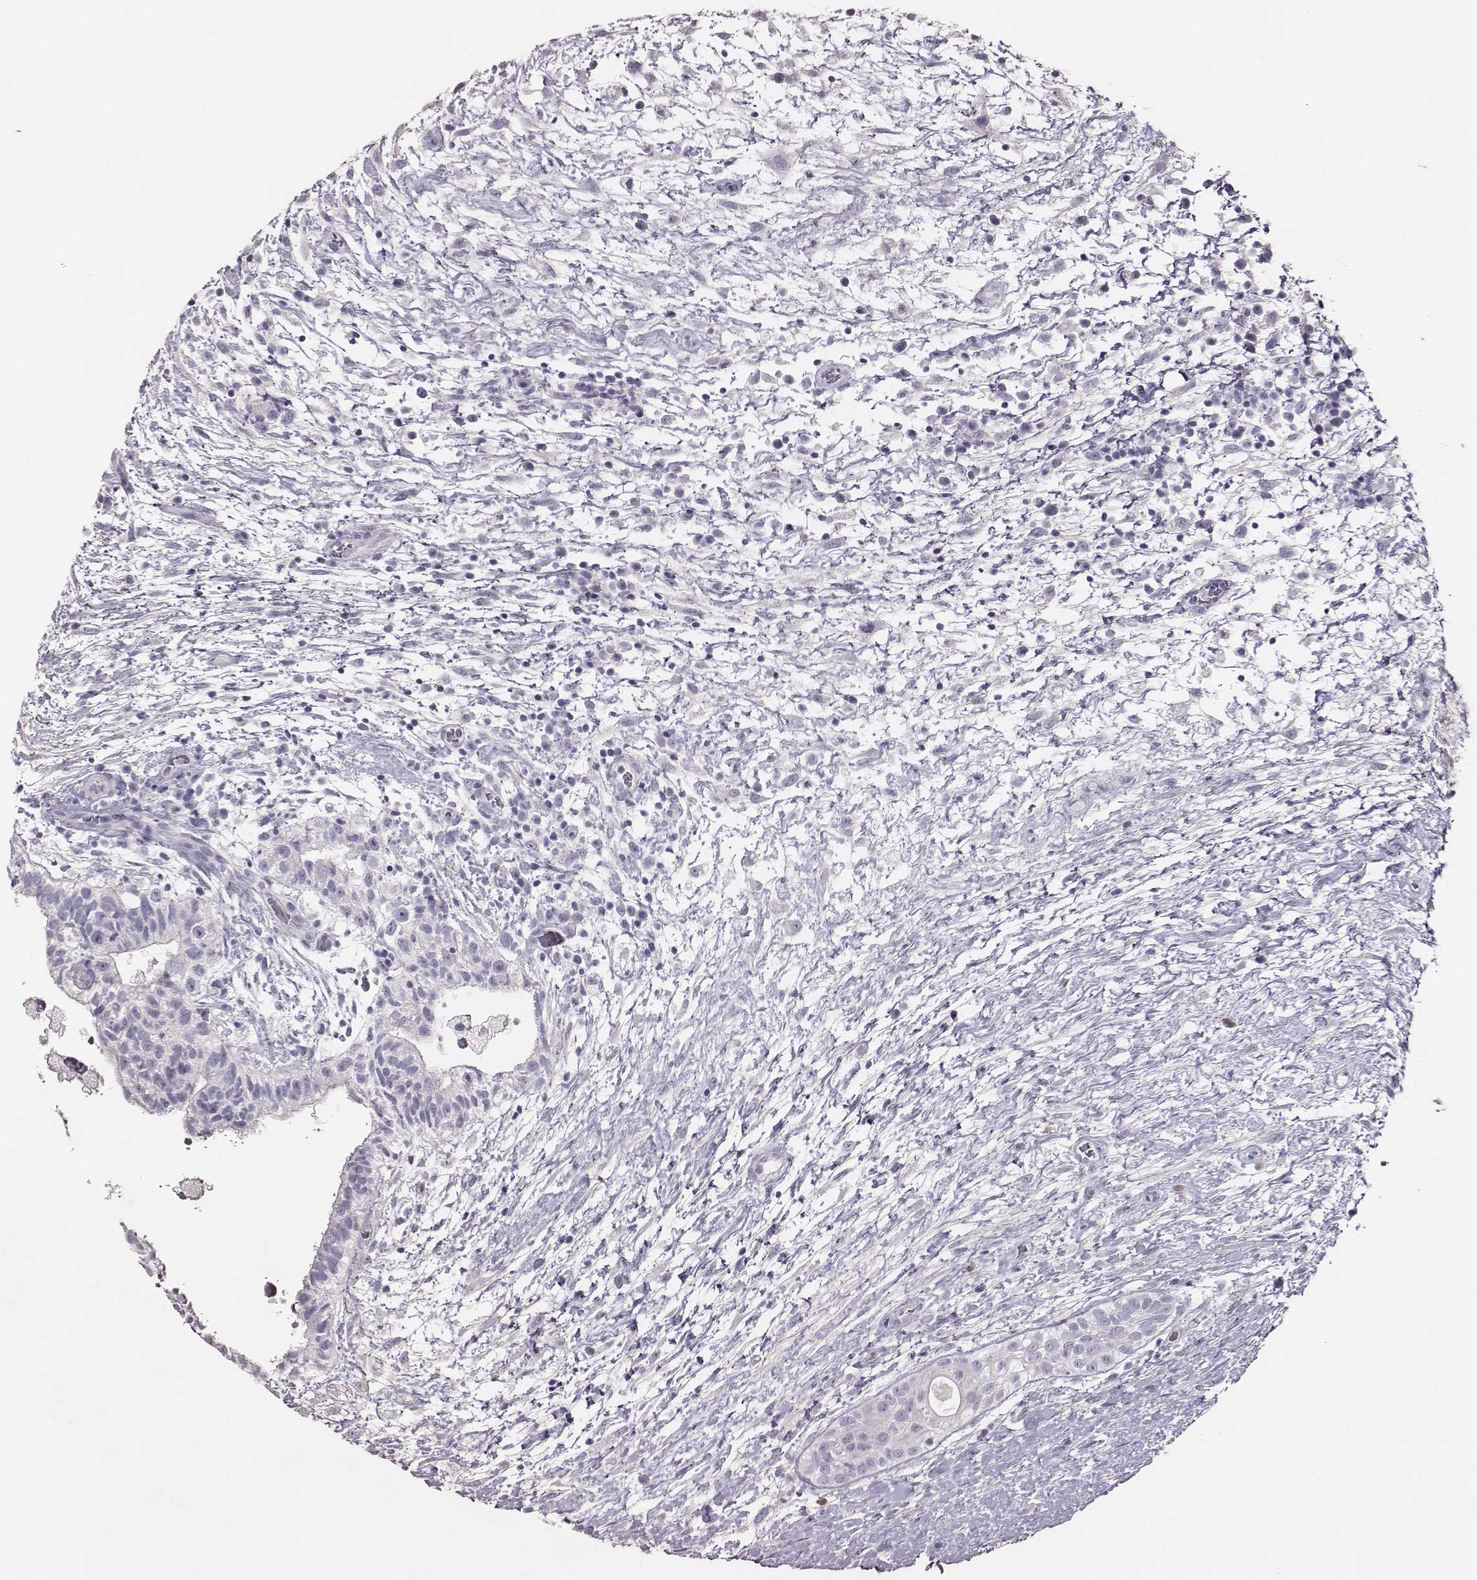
{"staining": {"intensity": "negative", "quantity": "none", "location": "none"}, "tissue": "testis cancer", "cell_type": "Tumor cells", "image_type": "cancer", "snomed": [{"axis": "morphology", "description": "Normal tissue, NOS"}, {"axis": "morphology", "description": "Carcinoma, Embryonal, NOS"}, {"axis": "topography", "description": "Testis"}], "caption": "Histopathology image shows no significant protein expression in tumor cells of testis embryonal carcinoma.", "gene": "P2RY10", "patient": {"sex": "male", "age": 32}}